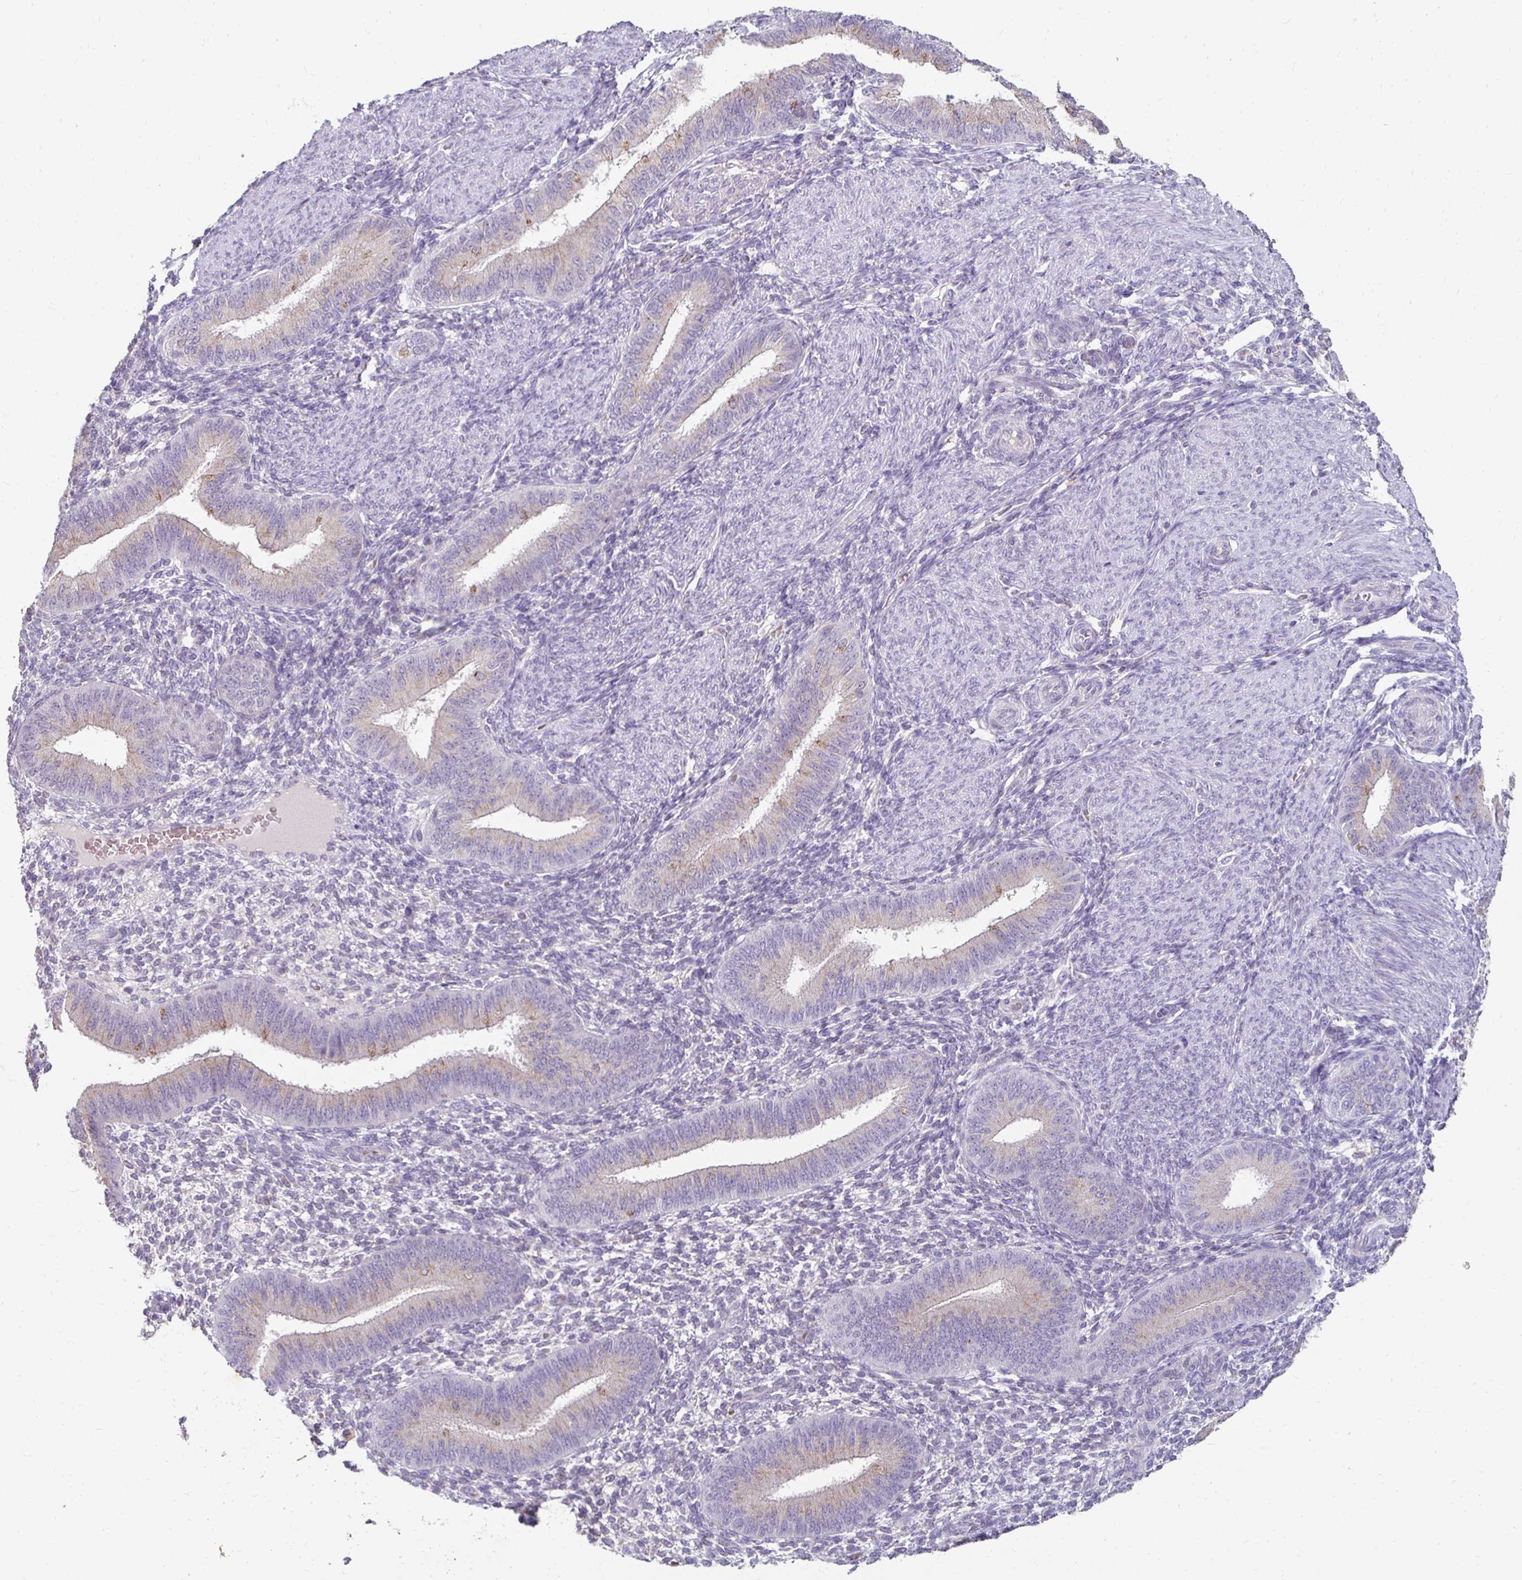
{"staining": {"intensity": "negative", "quantity": "none", "location": "none"}, "tissue": "endometrium", "cell_type": "Cells in endometrial stroma", "image_type": "normal", "snomed": [{"axis": "morphology", "description": "Normal tissue, NOS"}, {"axis": "topography", "description": "Endometrium"}], "caption": "Normal endometrium was stained to show a protein in brown. There is no significant expression in cells in endometrial stroma. (Brightfield microscopy of DAB immunohistochemistry (IHC) at high magnification).", "gene": "GK2", "patient": {"sex": "female", "age": 39}}